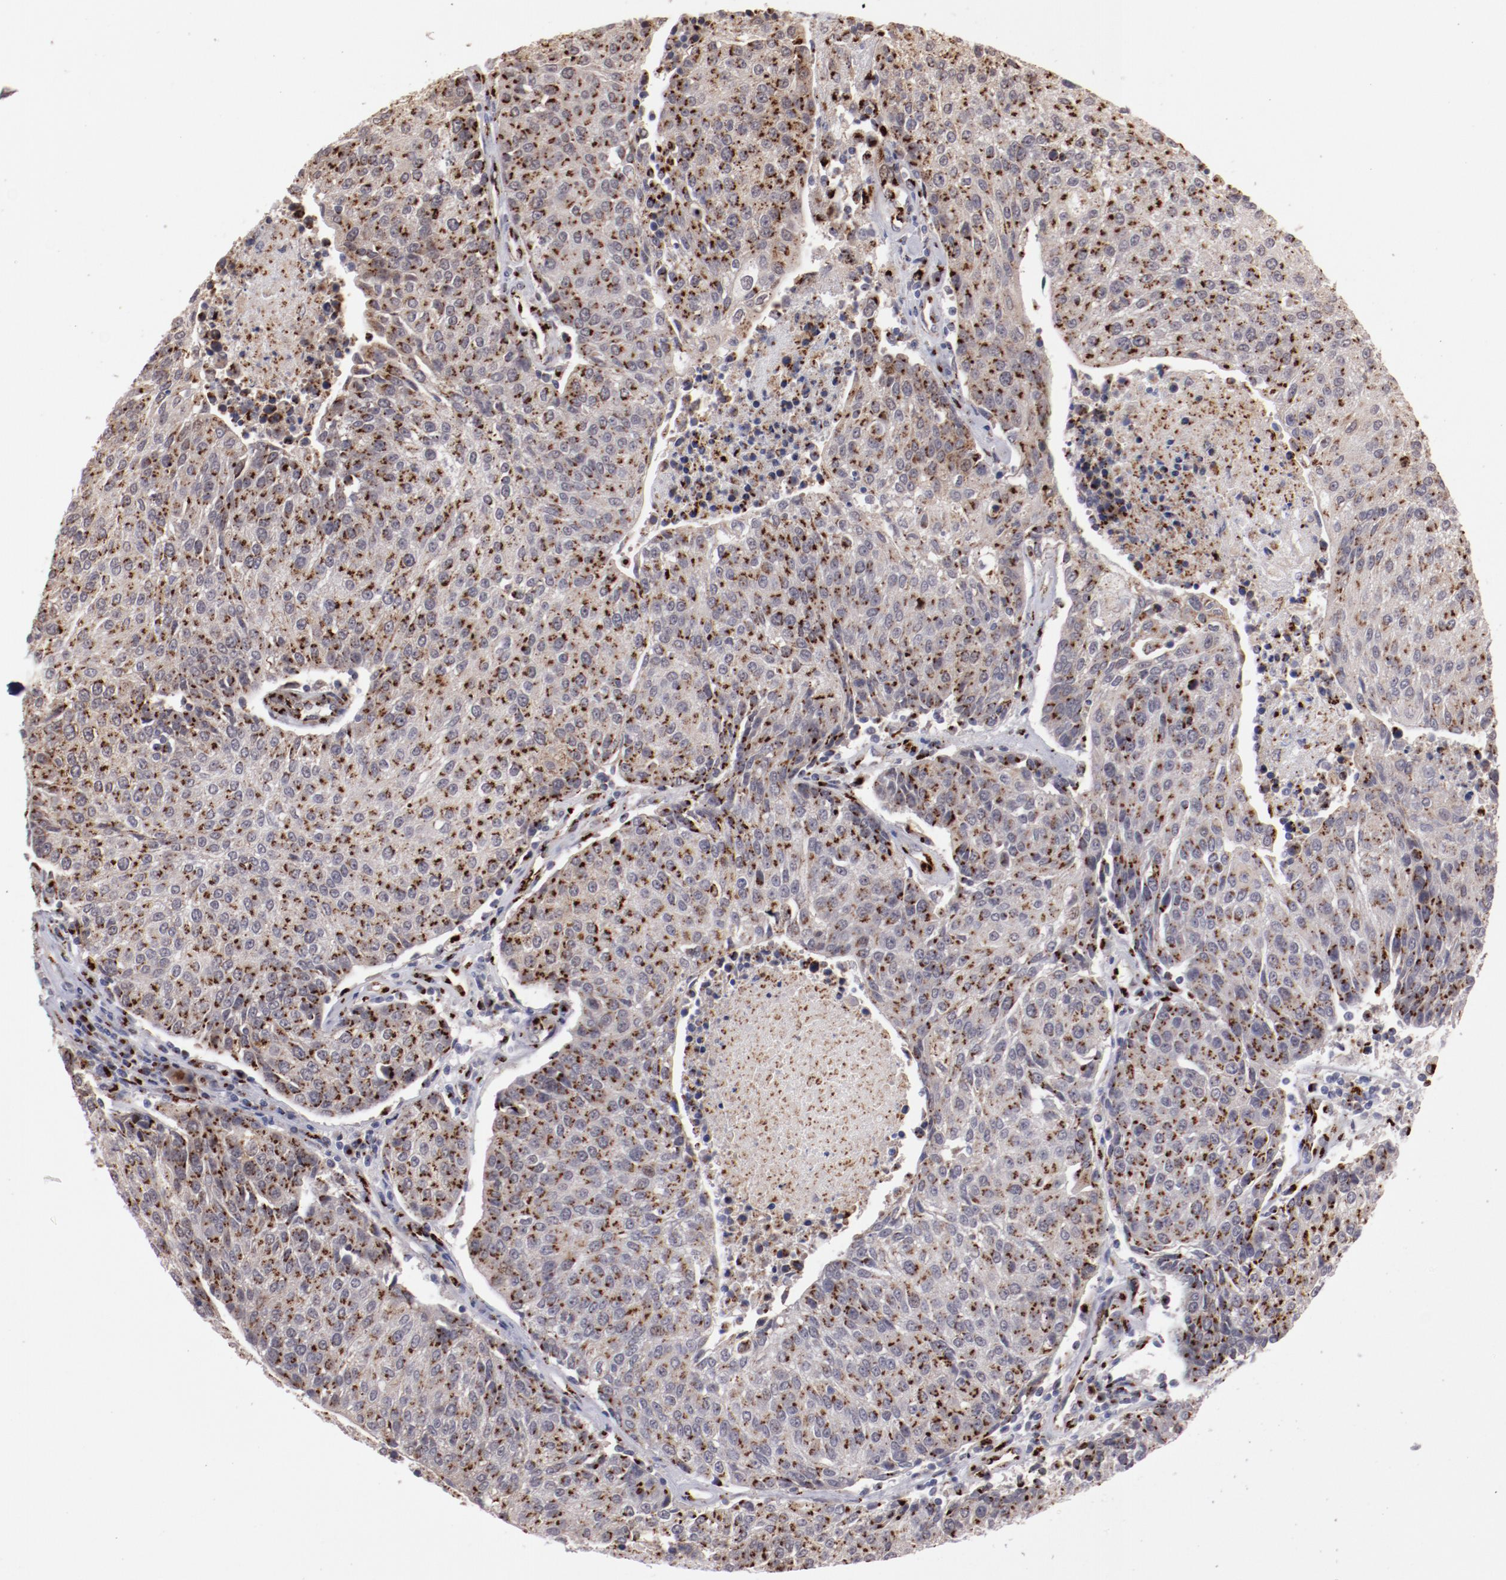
{"staining": {"intensity": "strong", "quantity": ">75%", "location": "cytoplasmic/membranous"}, "tissue": "urothelial cancer", "cell_type": "Tumor cells", "image_type": "cancer", "snomed": [{"axis": "morphology", "description": "Urothelial carcinoma, High grade"}, {"axis": "topography", "description": "Urinary bladder"}], "caption": "The micrograph demonstrates staining of urothelial cancer, revealing strong cytoplasmic/membranous protein positivity (brown color) within tumor cells.", "gene": "GOLIM4", "patient": {"sex": "female", "age": 85}}